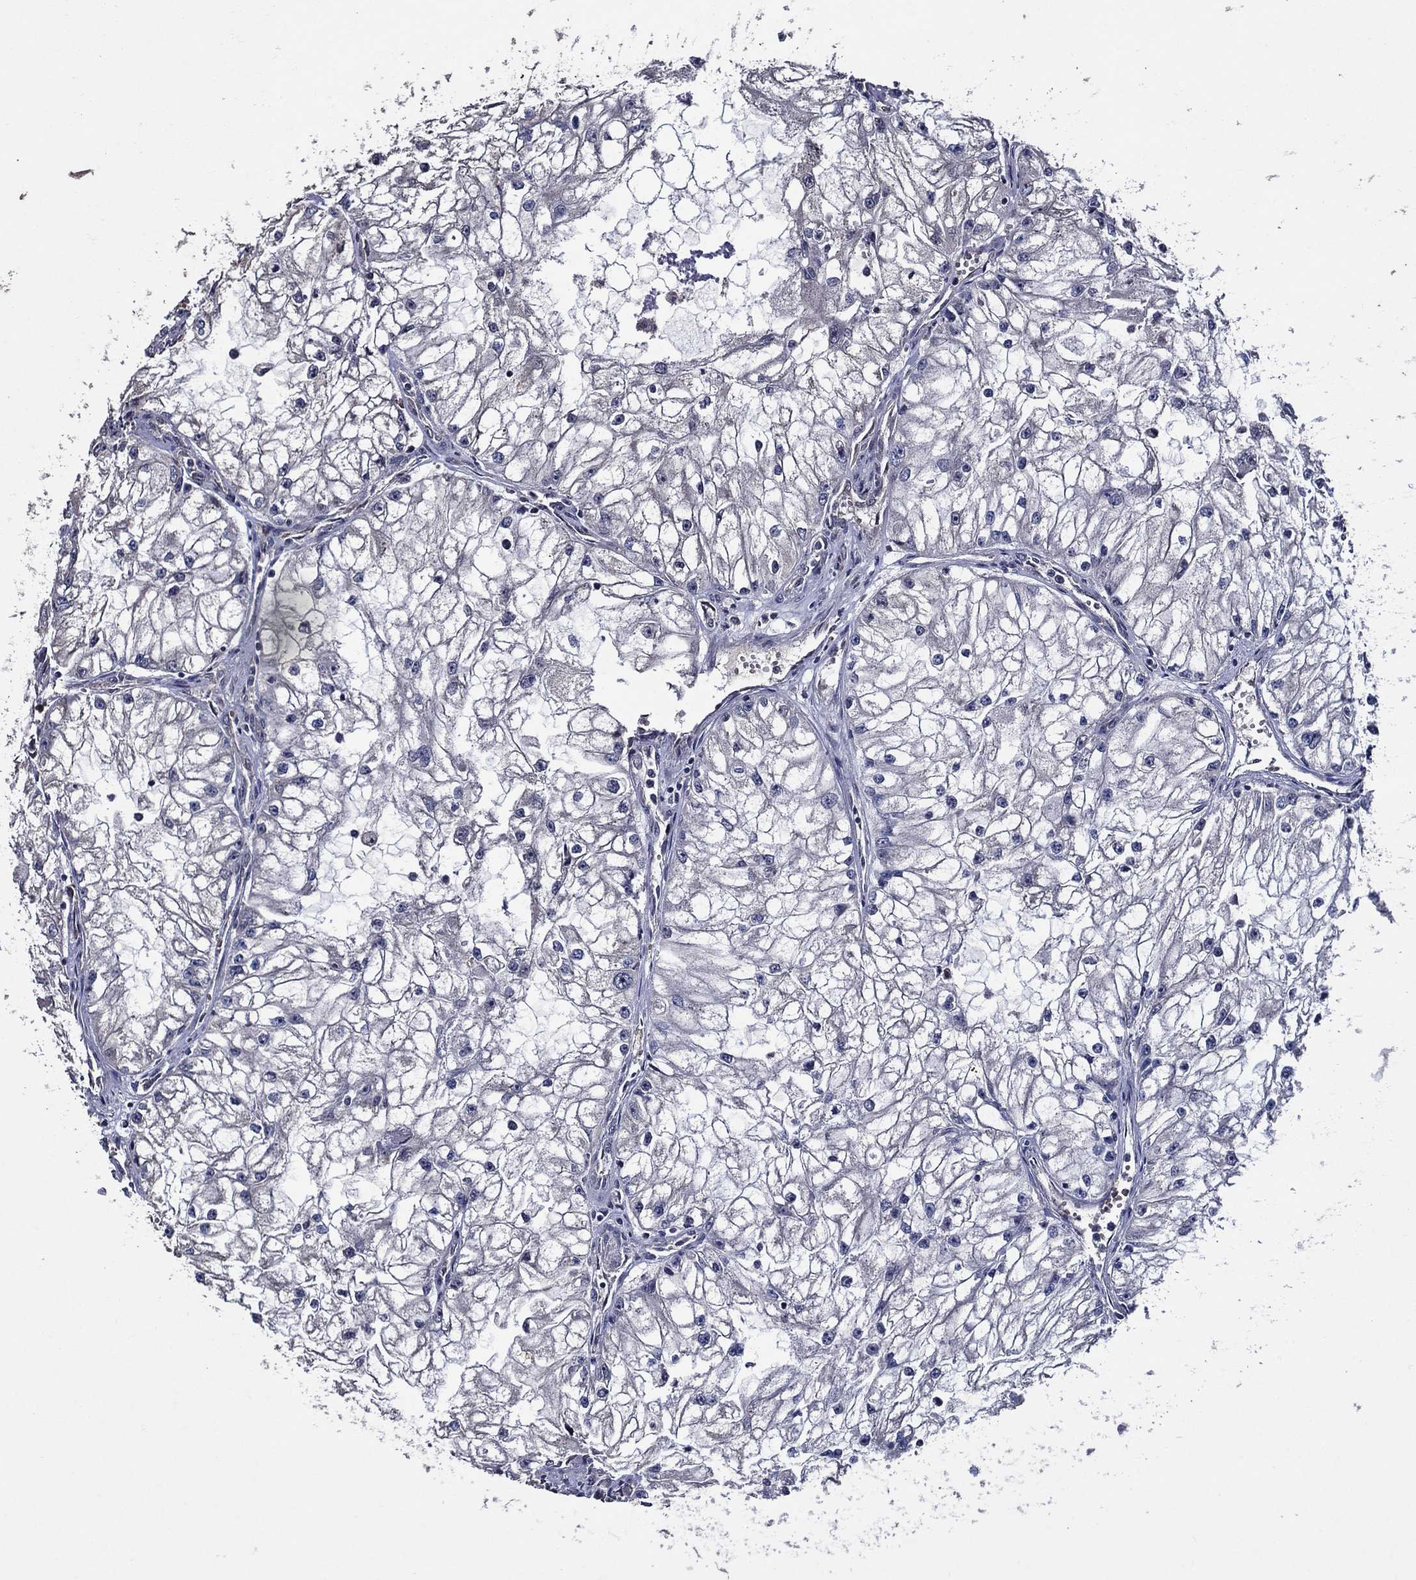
{"staining": {"intensity": "weak", "quantity": "<25%", "location": "cytoplasmic/membranous"}, "tissue": "renal cancer", "cell_type": "Tumor cells", "image_type": "cancer", "snomed": [{"axis": "morphology", "description": "Adenocarcinoma, NOS"}, {"axis": "topography", "description": "Kidney"}], "caption": "Renal adenocarcinoma stained for a protein using IHC reveals no expression tumor cells.", "gene": "HAP1", "patient": {"sex": "male", "age": 59}}